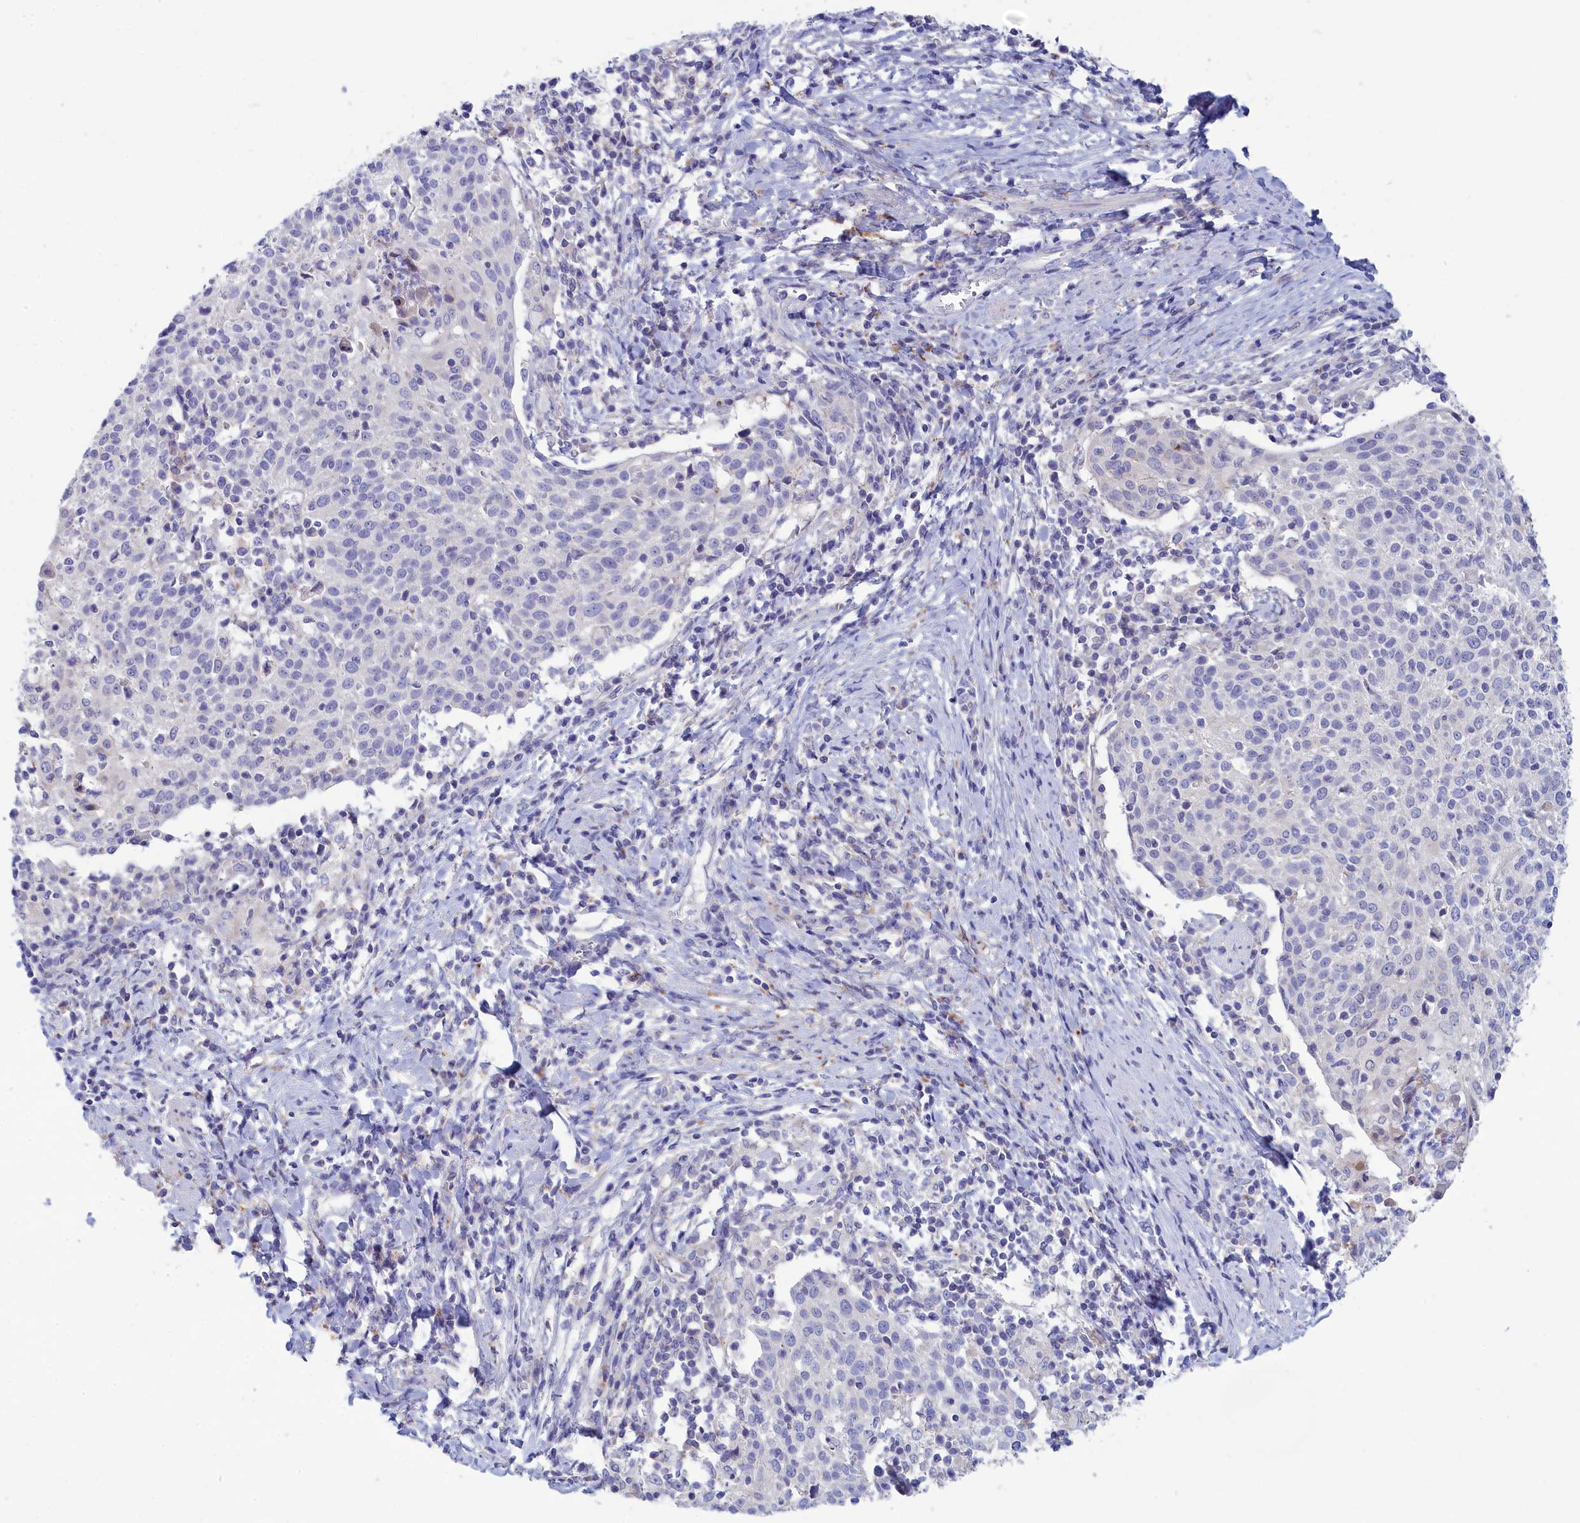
{"staining": {"intensity": "negative", "quantity": "none", "location": "none"}, "tissue": "cervical cancer", "cell_type": "Tumor cells", "image_type": "cancer", "snomed": [{"axis": "morphology", "description": "Squamous cell carcinoma, NOS"}, {"axis": "topography", "description": "Cervix"}], "caption": "IHC photomicrograph of neoplastic tissue: cervical squamous cell carcinoma stained with DAB (3,3'-diaminobenzidine) demonstrates no significant protein expression in tumor cells.", "gene": "WDR6", "patient": {"sex": "female", "age": 52}}